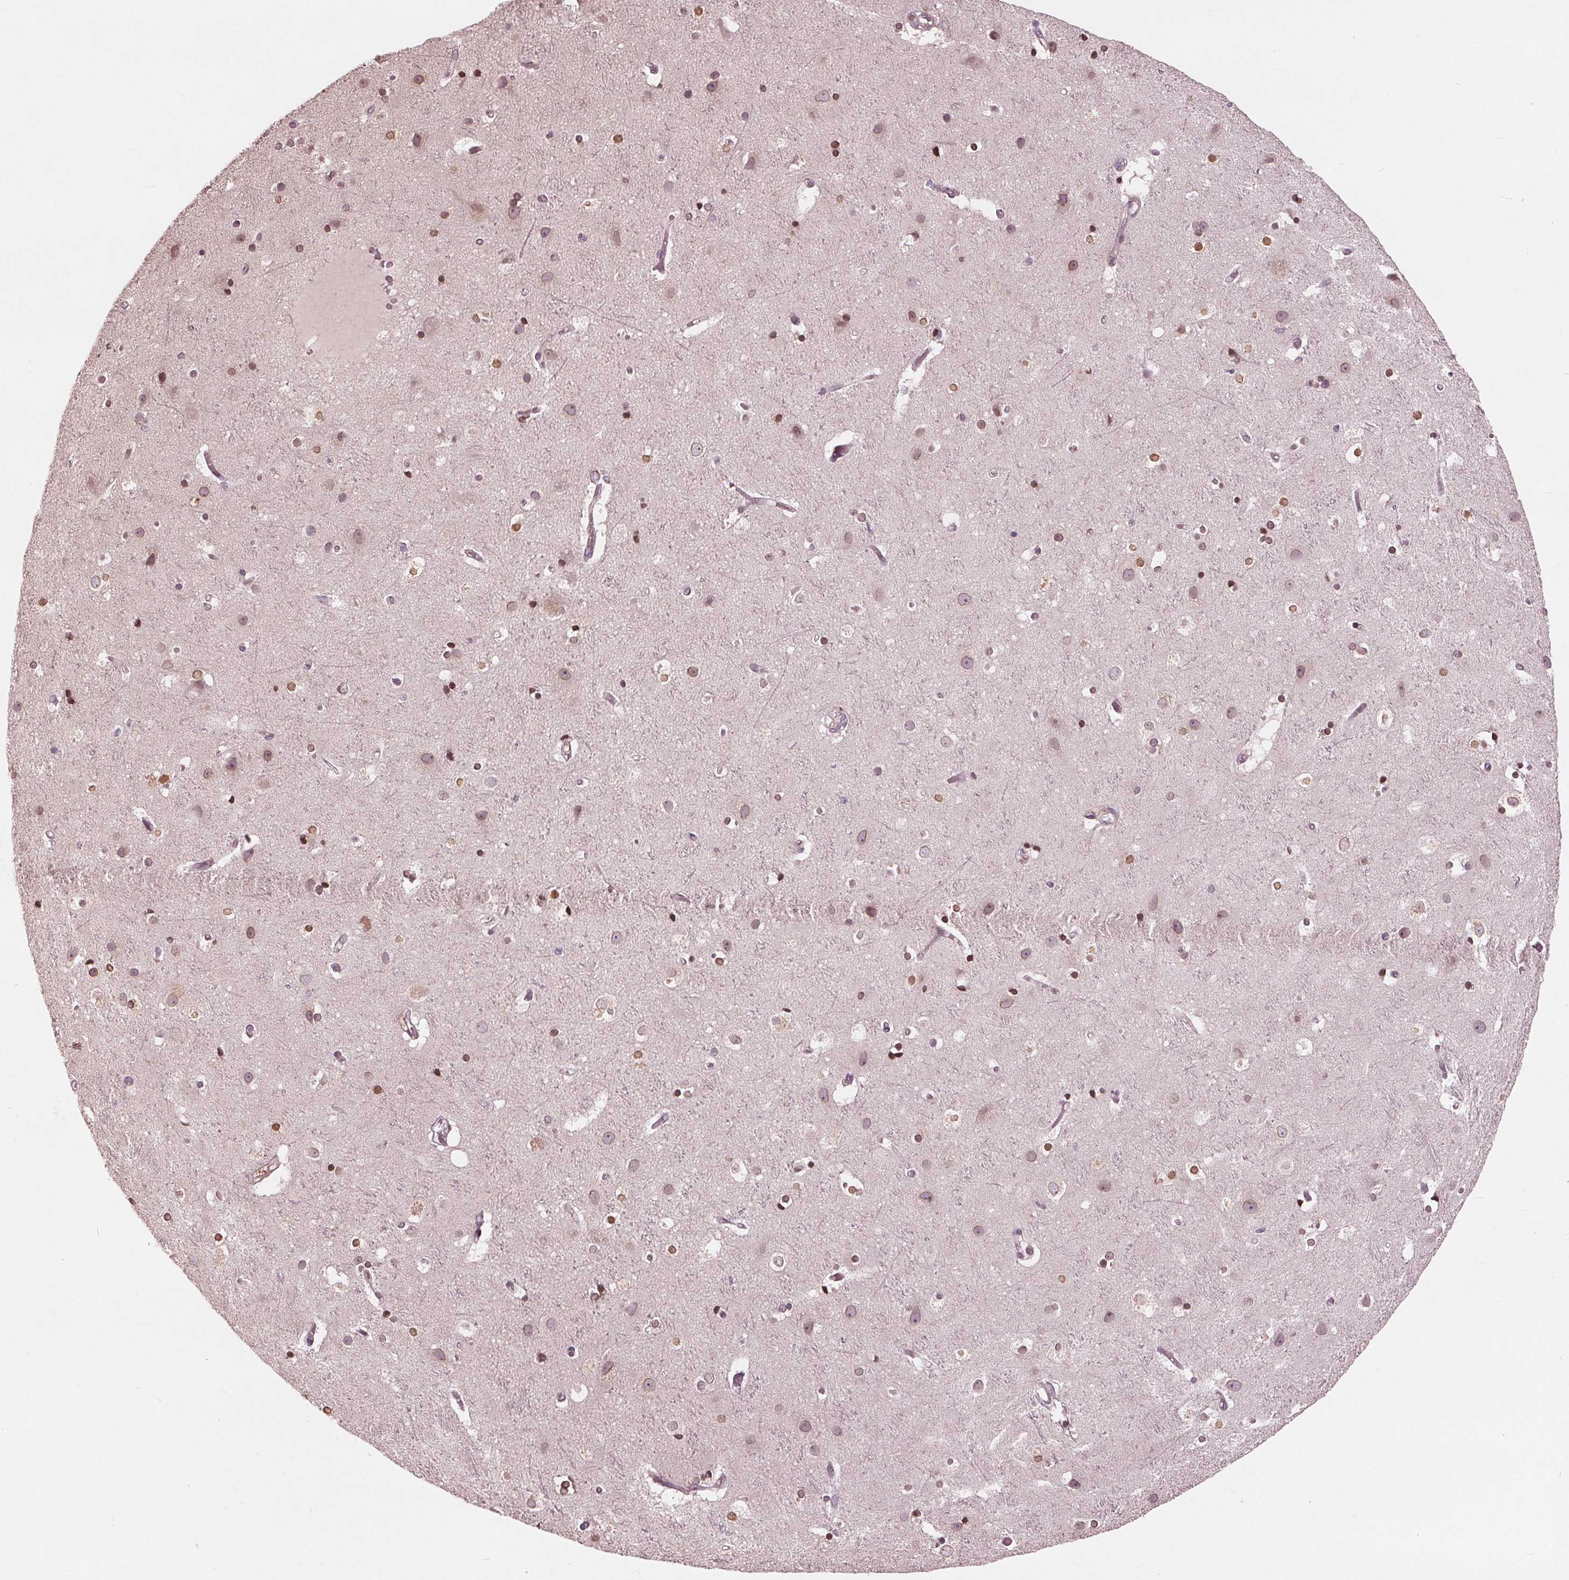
{"staining": {"intensity": "negative", "quantity": "none", "location": "none"}, "tissue": "cerebral cortex", "cell_type": "Endothelial cells", "image_type": "normal", "snomed": [{"axis": "morphology", "description": "Normal tissue, NOS"}, {"axis": "topography", "description": "Cerebral cortex"}], "caption": "Protein analysis of unremarkable cerebral cortex shows no significant expression in endothelial cells.", "gene": "NUP210", "patient": {"sex": "female", "age": 52}}